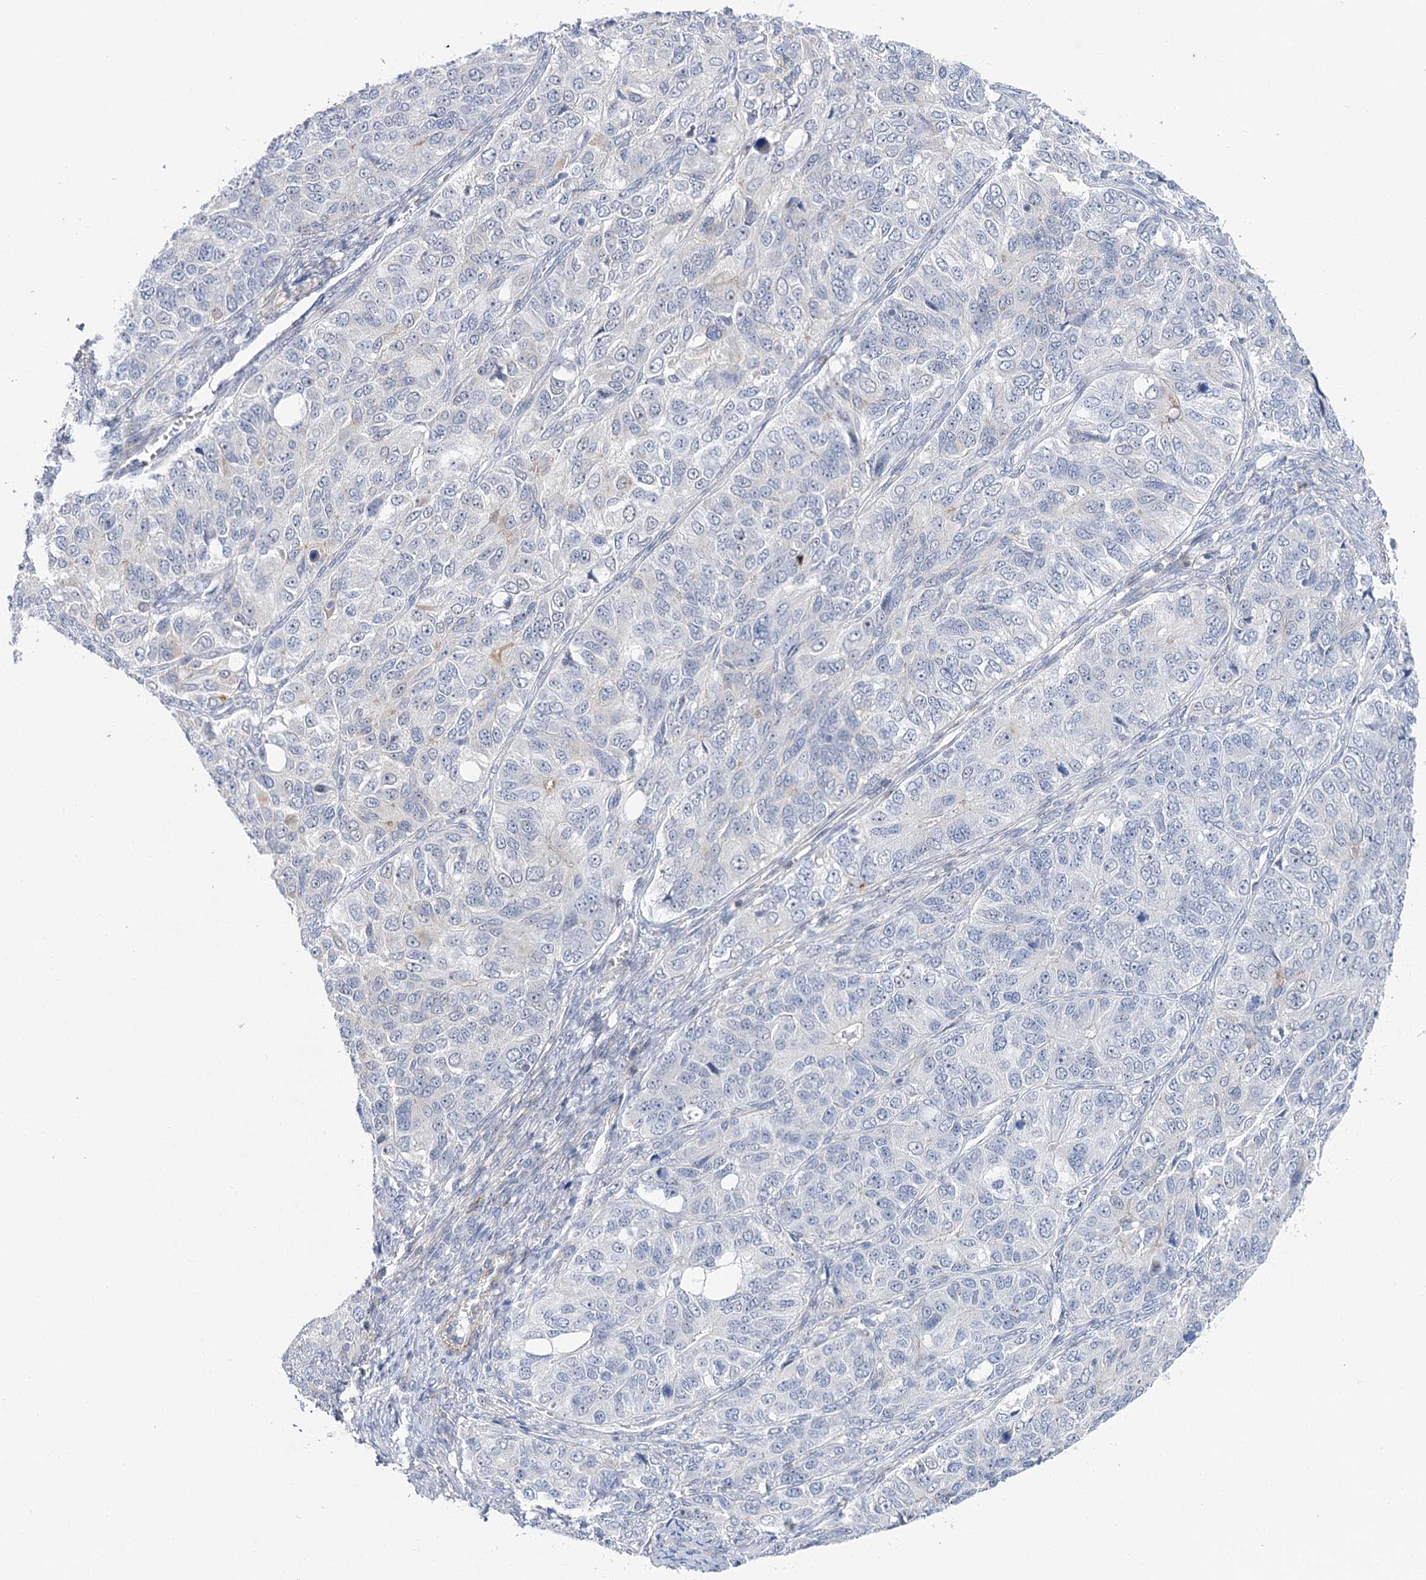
{"staining": {"intensity": "negative", "quantity": "none", "location": "none"}, "tissue": "ovarian cancer", "cell_type": "Tumor cells", "image_type": "cancer", "snomed": [{"axis": "morphology", "description": "Carcinoma, endometroid"}, {"axis": "topography", "description": "Ovary"}], "caption": "High power microscopy micrograph of an immunohistochemistry (IHC) histopathology image of ovarian cancer, revealing no significant staining in tumor cells. The staining is performed using DAB brown chromogen with nuclei counter-stained in using hematoxylin.", "gene": "AGXT2", "patient": {"sex": "female", "age": 51}}